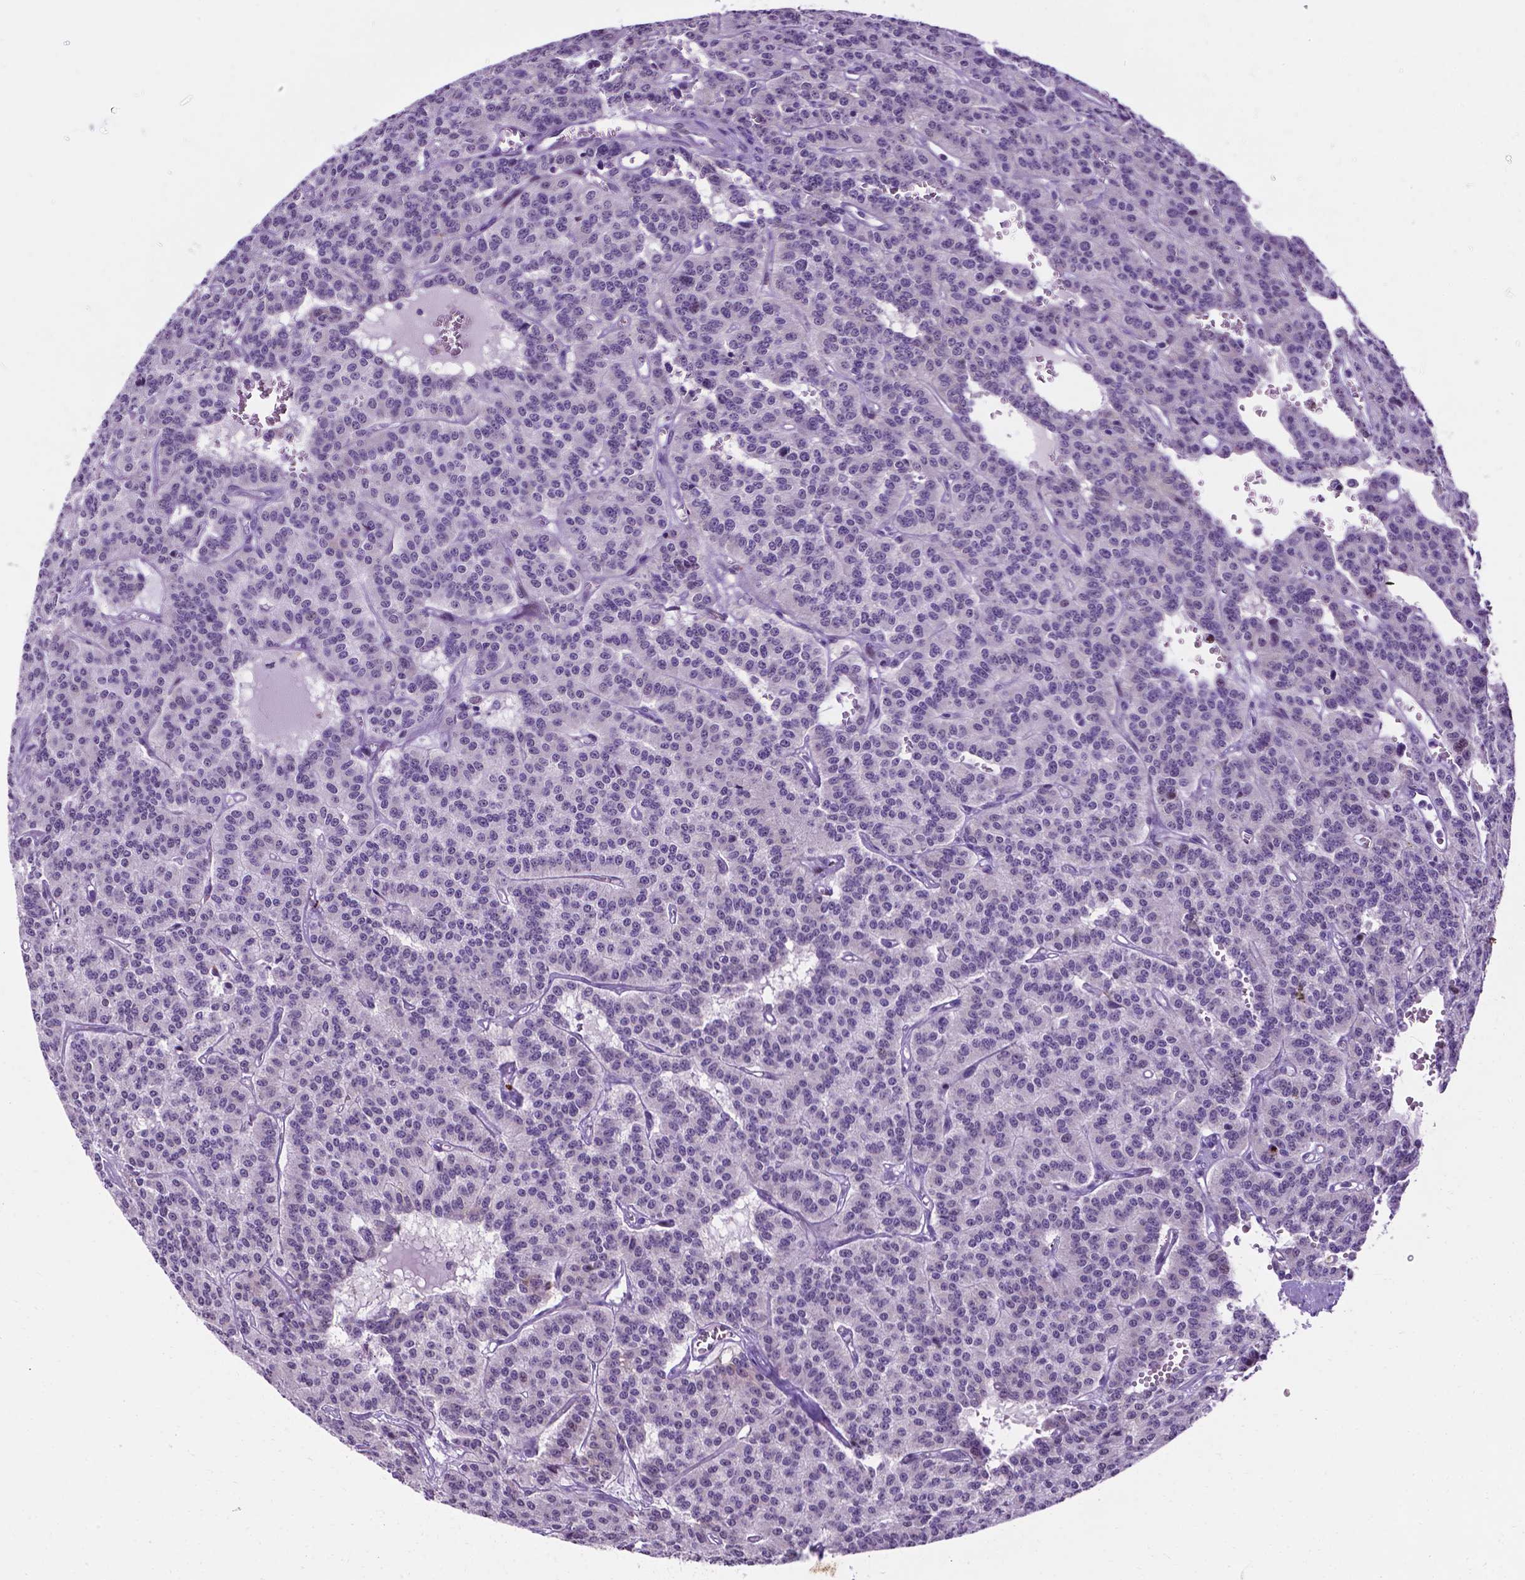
{"staining": {"intensity": "negative", "quantity": "none", "location": "none"}, "tissue": "carcinoid", "cell_type": "Tumor cells", "image_type": "cancer", "snomed": [{"axis": "morphology", "description": "Carcinoid, malignant, NOS"}, {"axis": "topography", "description": "Lung"}], "caption": "Micrograph shows no significant protein positivity in tumor cells of carcinoid.", "gene": "SMAD3", "patient": {"sex": "female", "age": 71}}